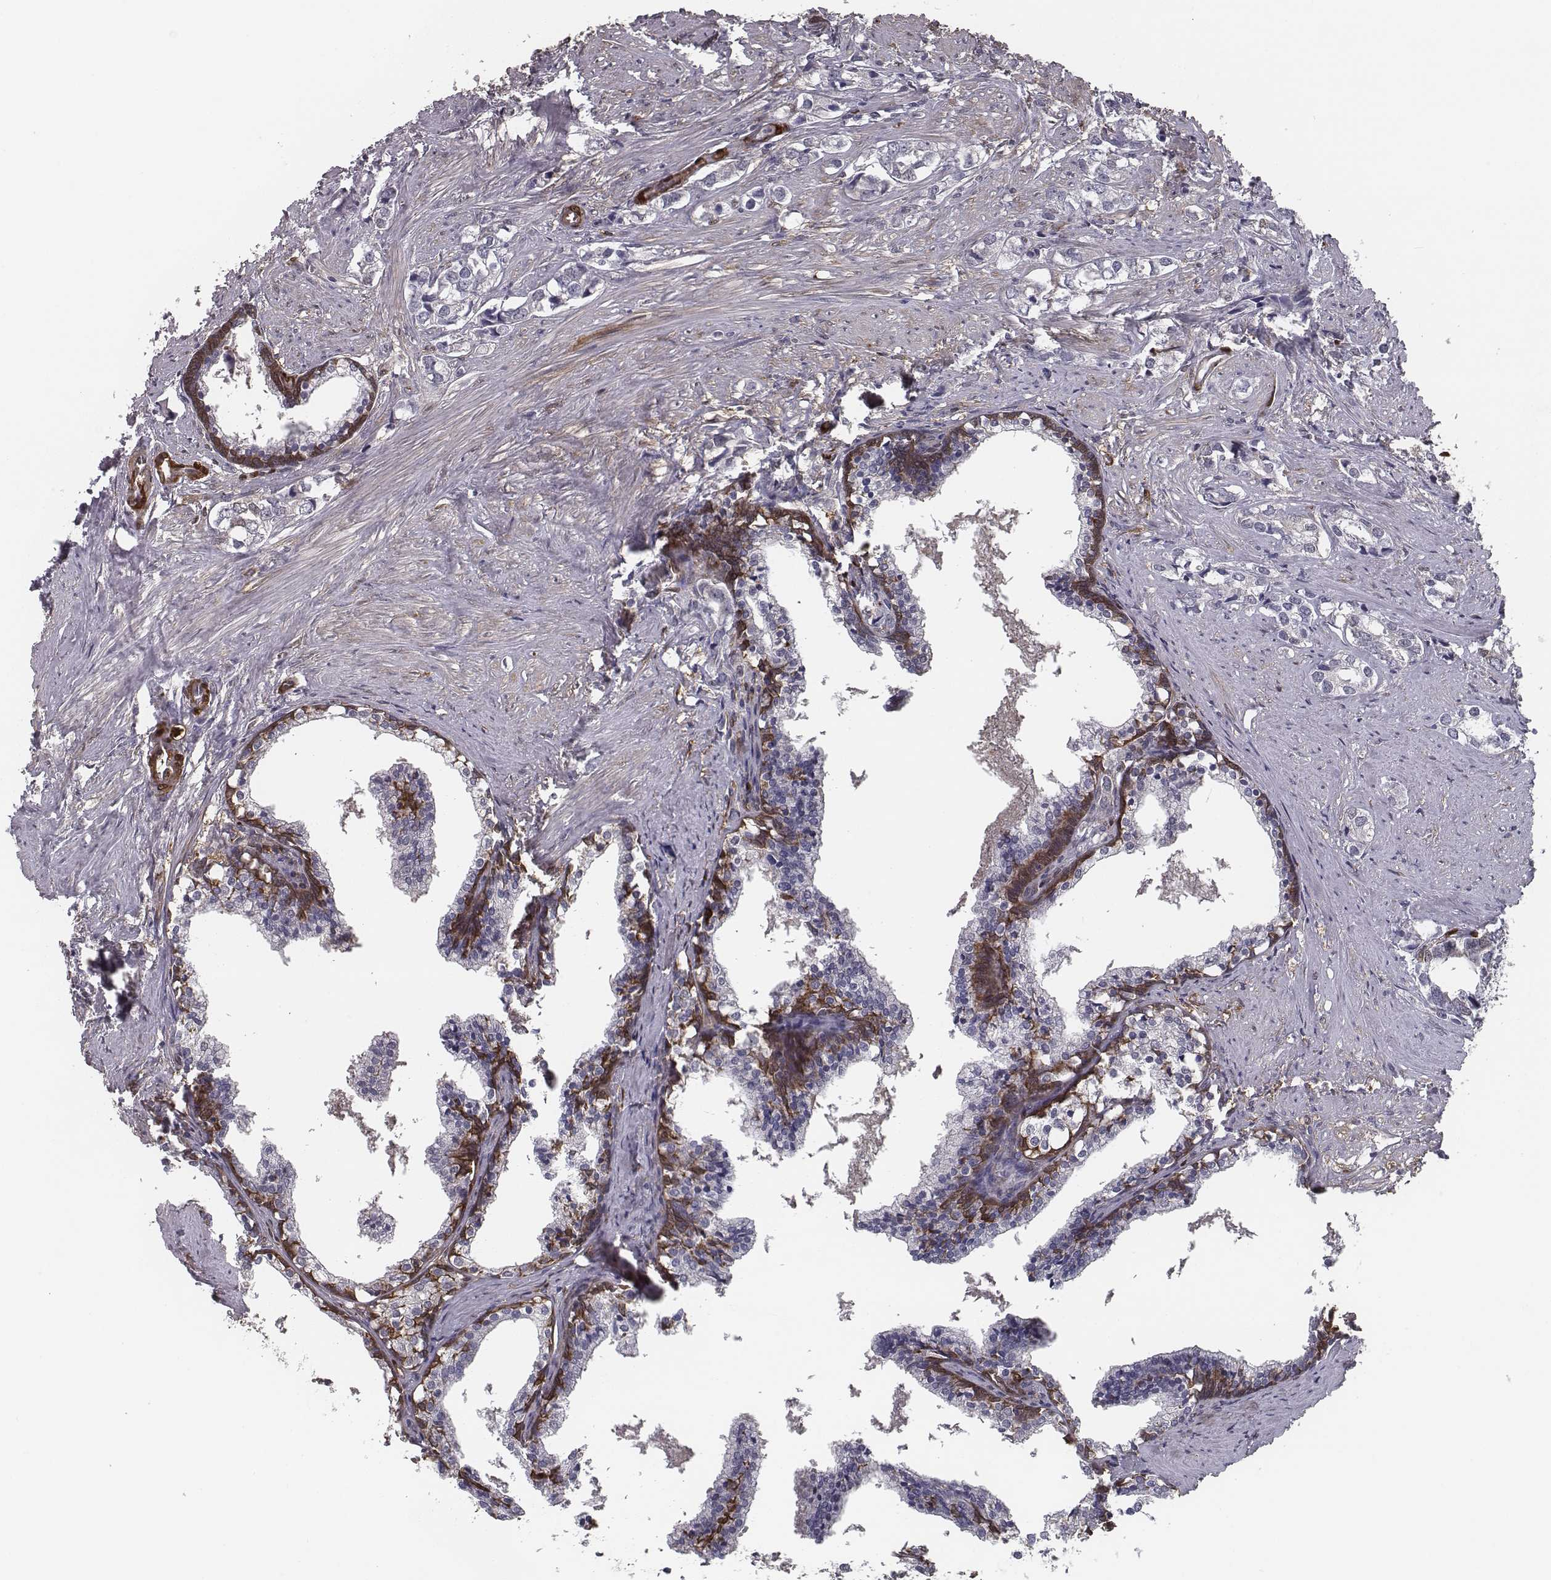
{"staining": {"intensity": "negative", "quantity": "none", "location": "none"}, "tissue": "prostate cancer", "cell_type": "Tumor cells", "image_type": "cancer", "snomed": [{"axis": "morphology", "description": "Adenocarcinoma, NOS"}, {"axis": "topography", "description": "Prostate and seminal vesicle, NOS"}], "caption": "IHC micrograph of neoplastic tissue: prostate cancer stained with DAB demonstrates no significant protein staining in tumor cells.", "gene": "ISYNA1", "patient": {"sex": "male", "age": 63}}